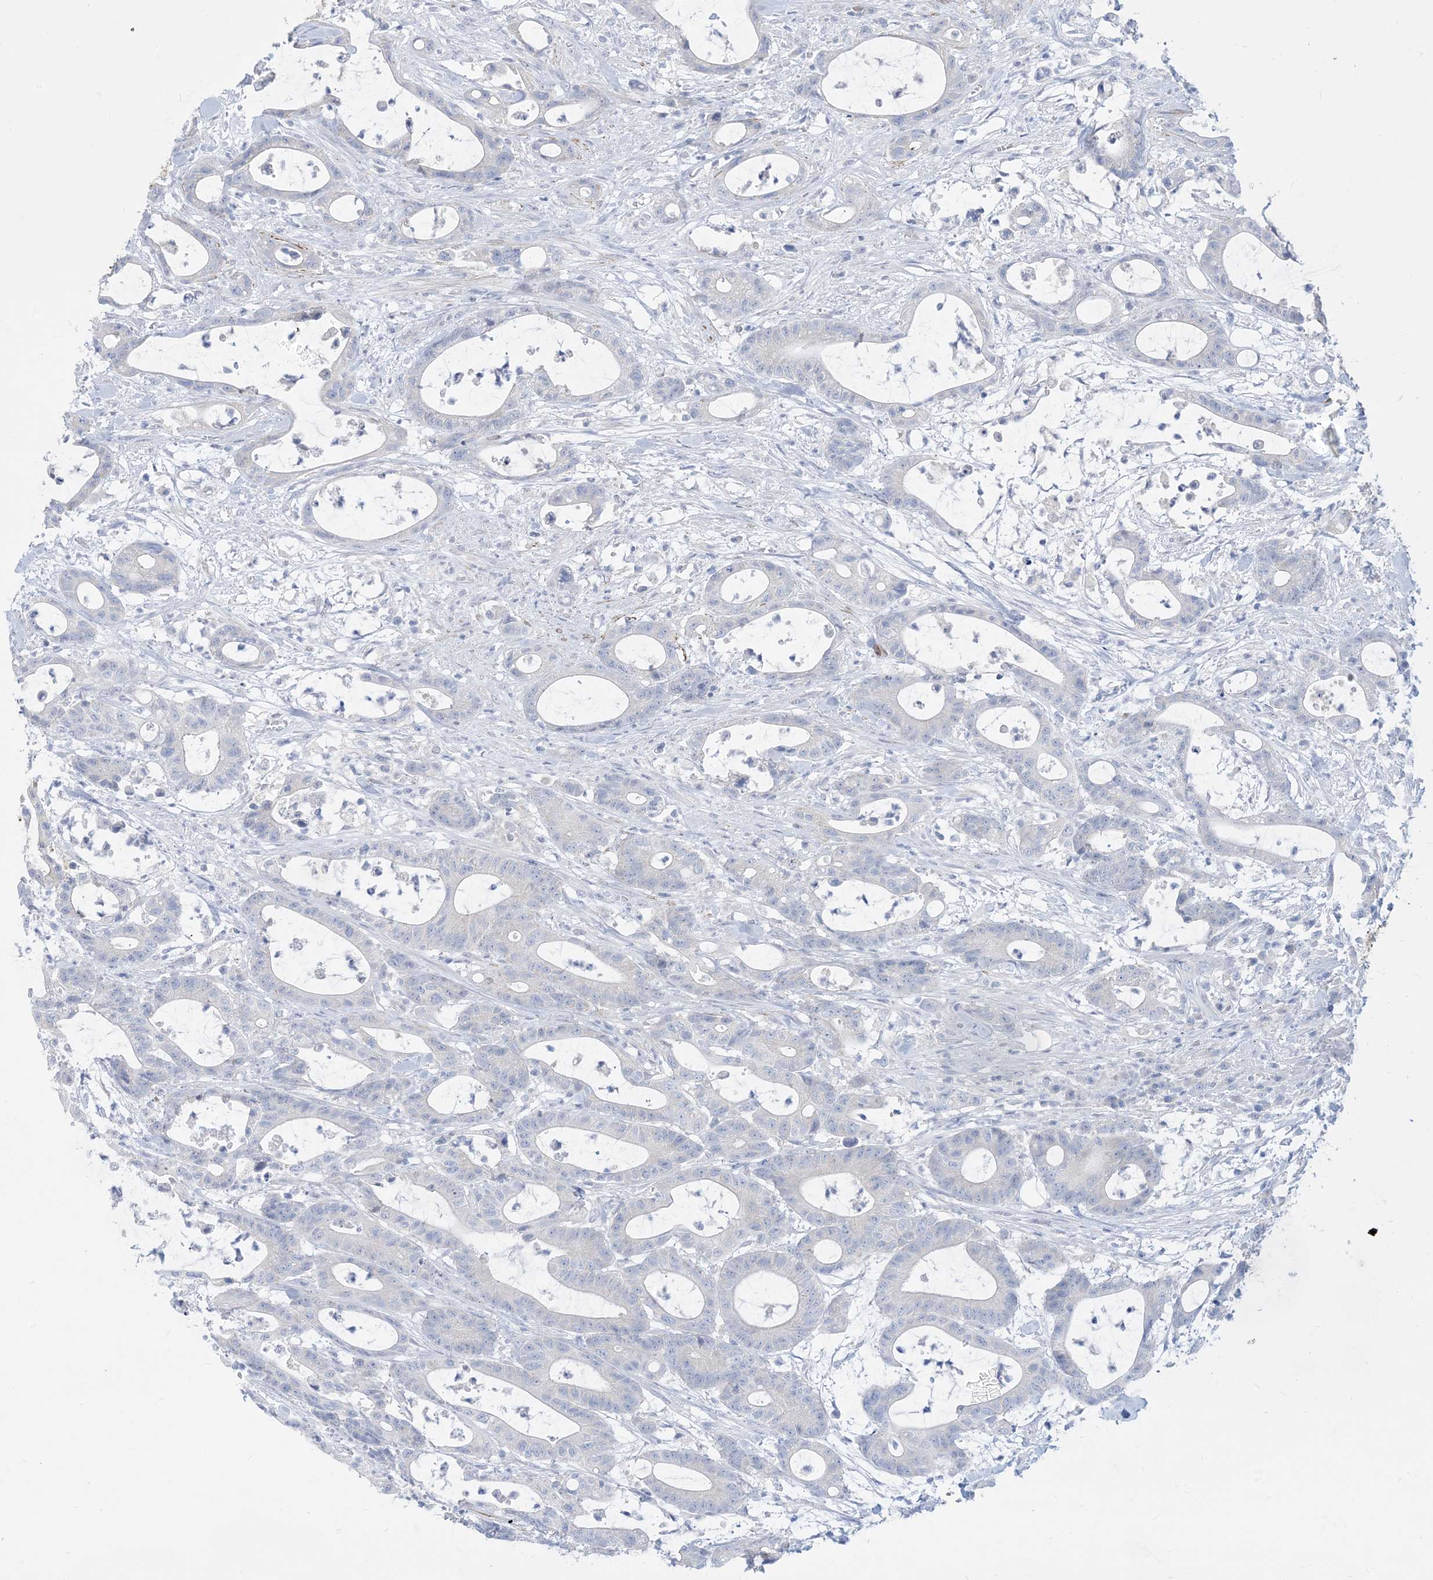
{"staining": {"intensity": "negative", "quantity": "none", "location": "none"}, "tissue": "colorectal cancer", "cell_type": "Tumor cells", "image_type": "cancer", "snomed": [{"axis": "morphology", "description": "Adenocarcinoma, NOS"}, {"axis": "topography", "description": "Colon"}], "caption": "Human adenocarcinoma (colorectal) stained for a protein using IHC displays no staining in tumor cells.", "gene": "MARS2", "patient": {"sex": "female", "age": 84}}